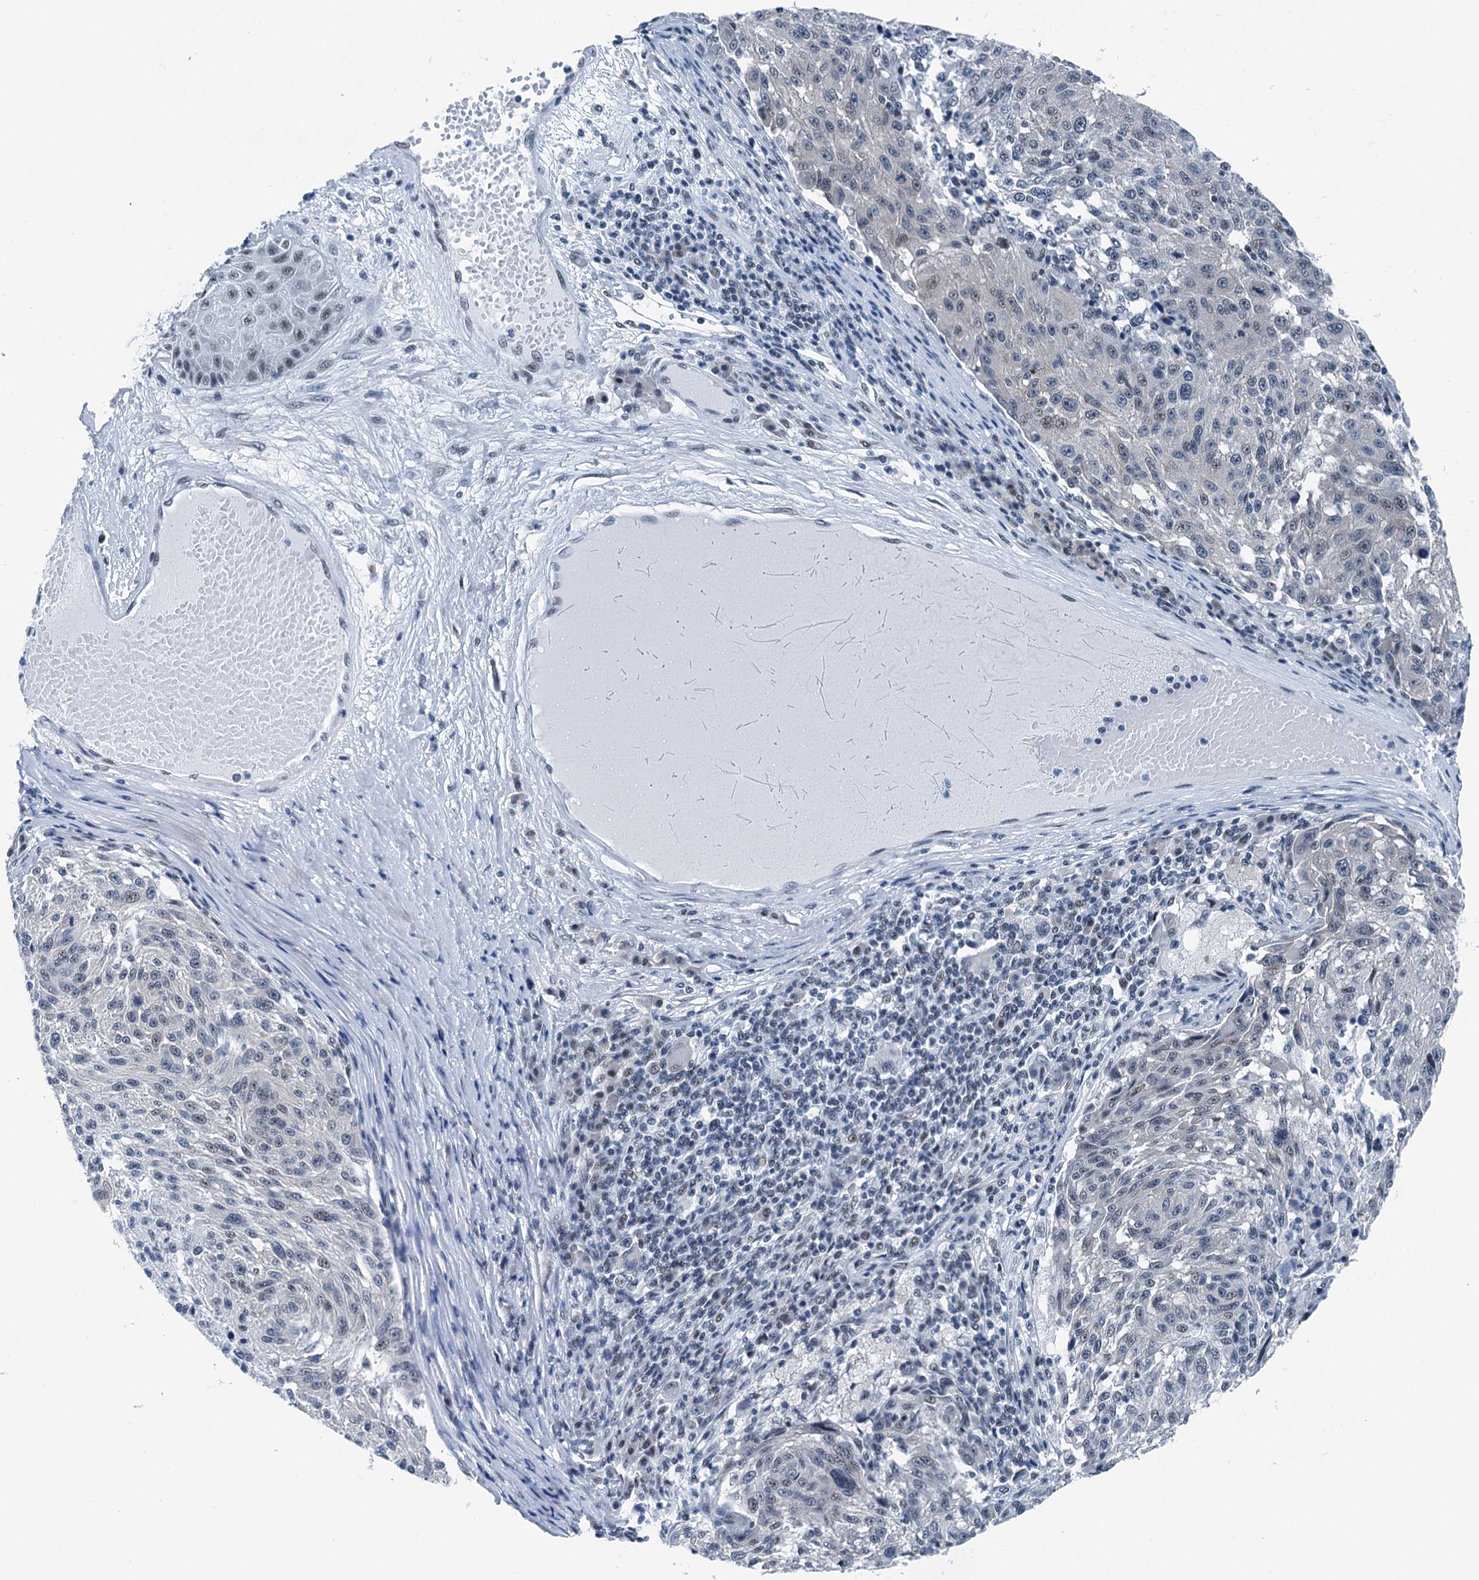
{"staining": {"intensity": "negative", "quantity": "none", "location": "none"}, "tissue": "melanoma", "cell_type": "Tumor cells", "image_type": "cancer", "snomed": [{"axis": "morphology", "description": "Malignant melanoma, NOS"}, {"axis": "topography", "description": "Skin"}], "caption": "Micrograph shows no protein expression in tumor cells of melanoma tissue.", "gene": "TRPT1", "patient": {"sex": "male", "age": 53}}